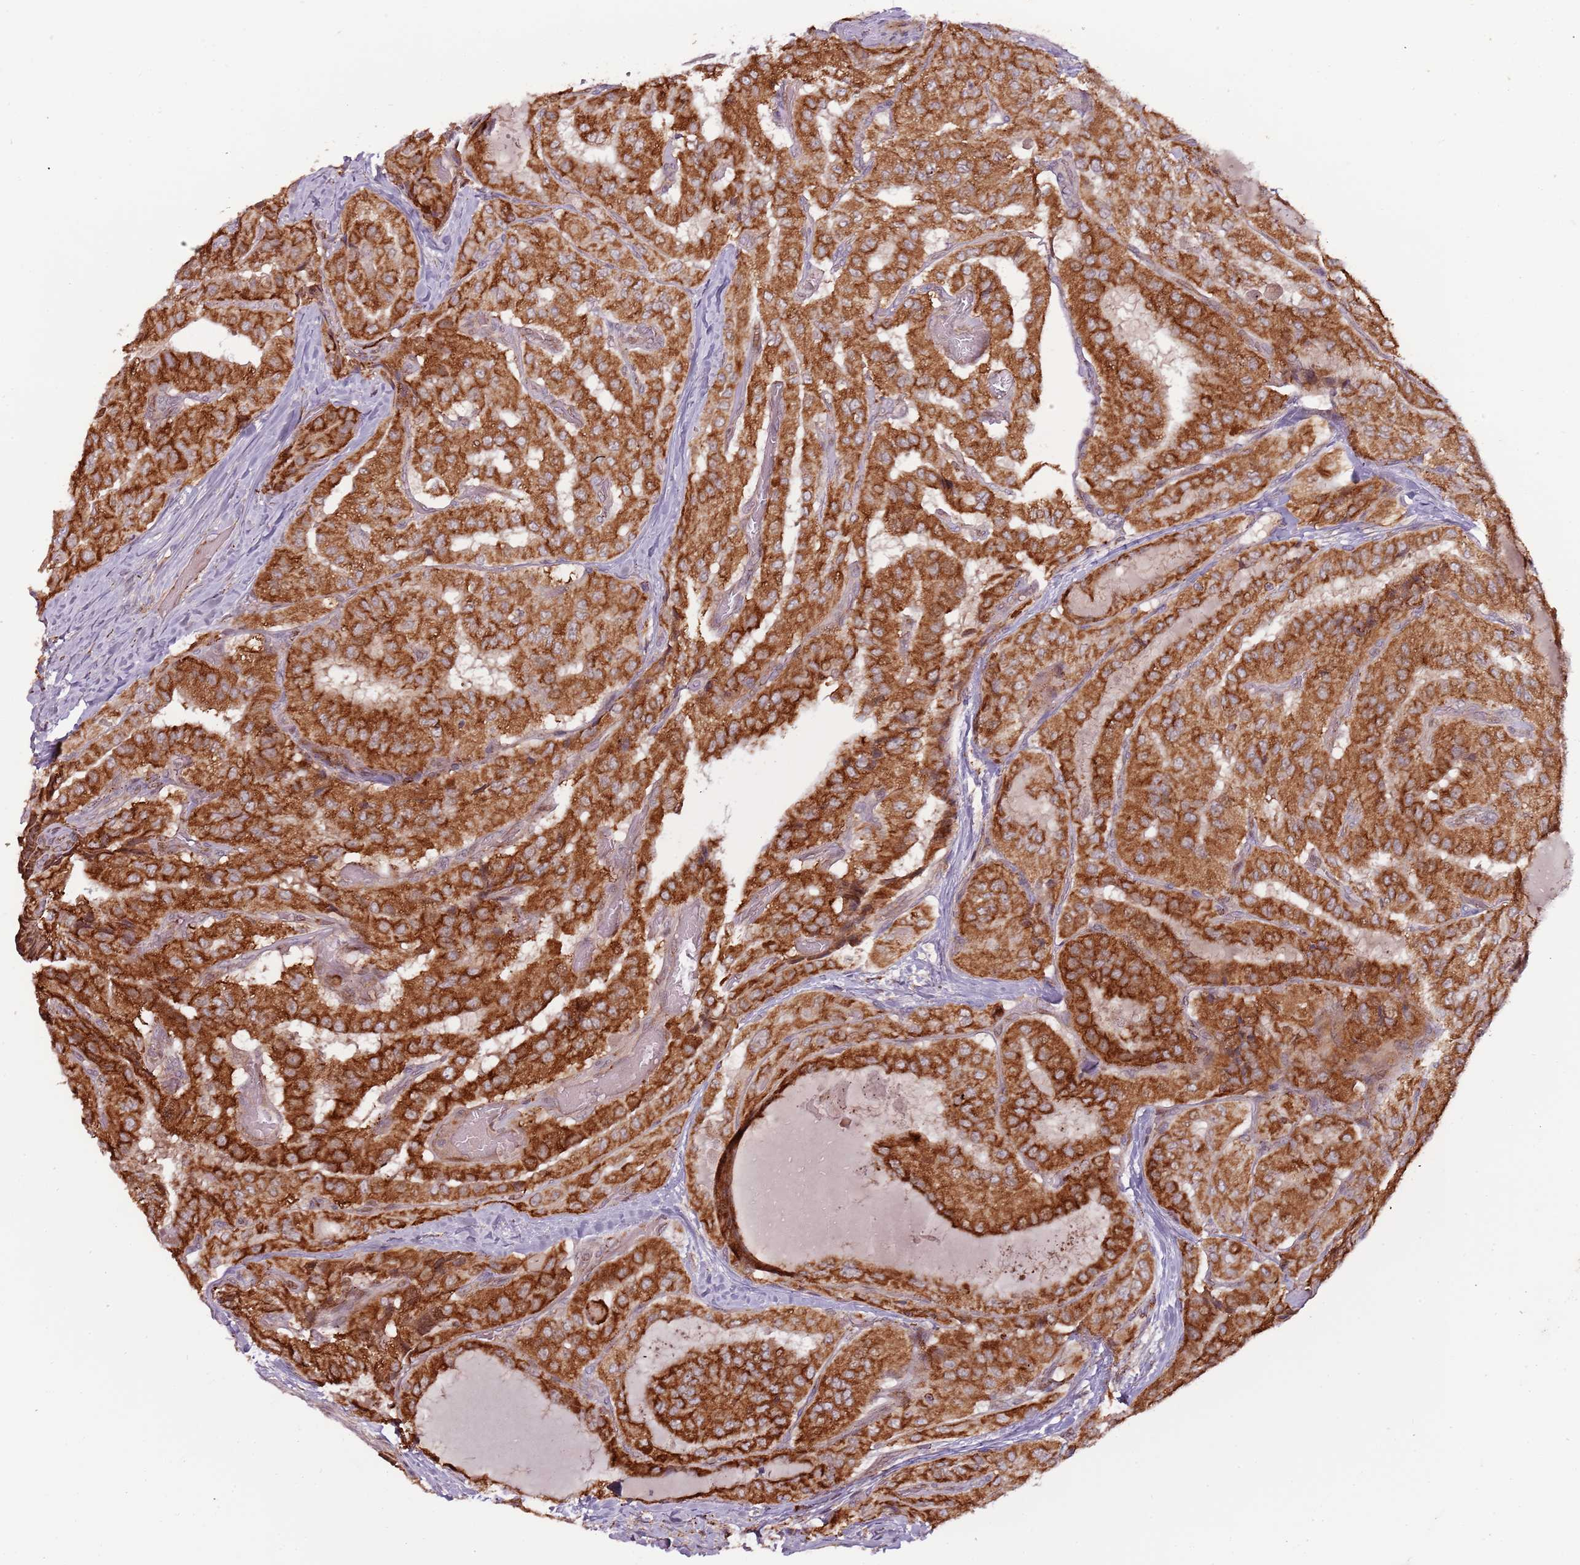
{"staining": {"intensity": "strong", "quantity": ">75%", "location": "cytoplasmic/membranous"}, "tissue": "thyroid cancer", "cell_type": "Tumor cells", "image_type": "cancer", "snomed": [{"axis": "morphology", "description": "Normal tissue, NOS"}, {"axis": "morphology", "description": "Papillary adenocarcinoma, NOS"}, {"axis": "topography", "description": "Thyroid gland"}], "caption": "A brown stain labels strong cytoplasmic/membranous expression of a protein in human papillary adenocarcinoma (thyroid) tumor cells.", "gene": "ULK3", "patient": {"sex": "female", "age": 59}}